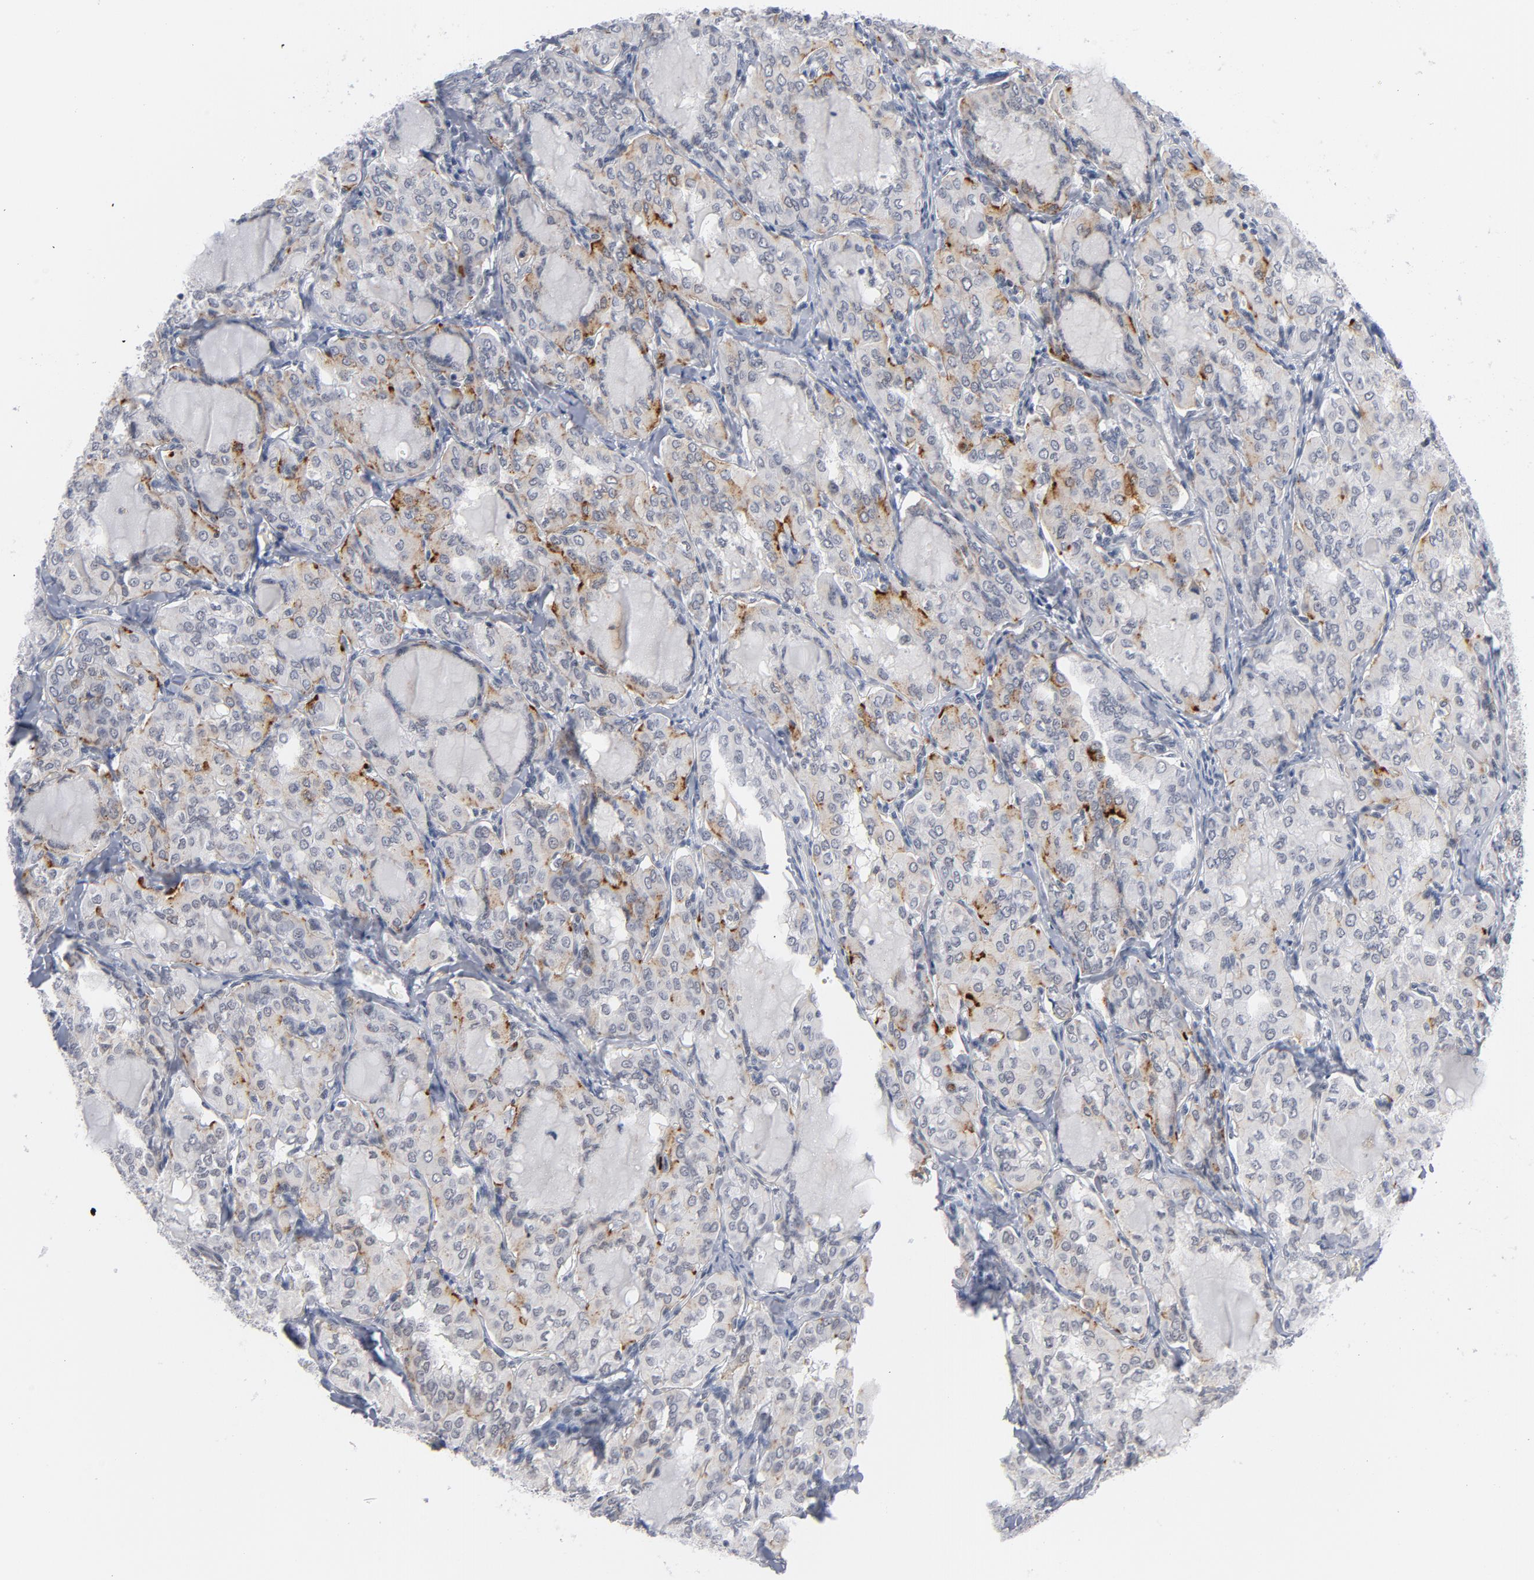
{"staining": {"intensity": "moderate", "quantity": "<25%", "location": "cytoplasmic/membranous"}, "tissue": "thyroid cancer", "cell_type": "Tumor cells", "image_type": "cancer", "snomed": [{"axis": "morphology", "description": "Papillary adenocarcinoma, NOS"}, {"axis": "topography", "description": "Thyroid gland"}], "caption": "An immunohistochemistry (IHC) histopathology image of neoplastic tissue is shown. Protein staining in brown highlights moderate cytoplasmic/membranous positivity in papillary adenocarcinoma (thyroid) within tumor cells.", "gene": "BAP1", "patient": {"sex": "male", "age": 20}}